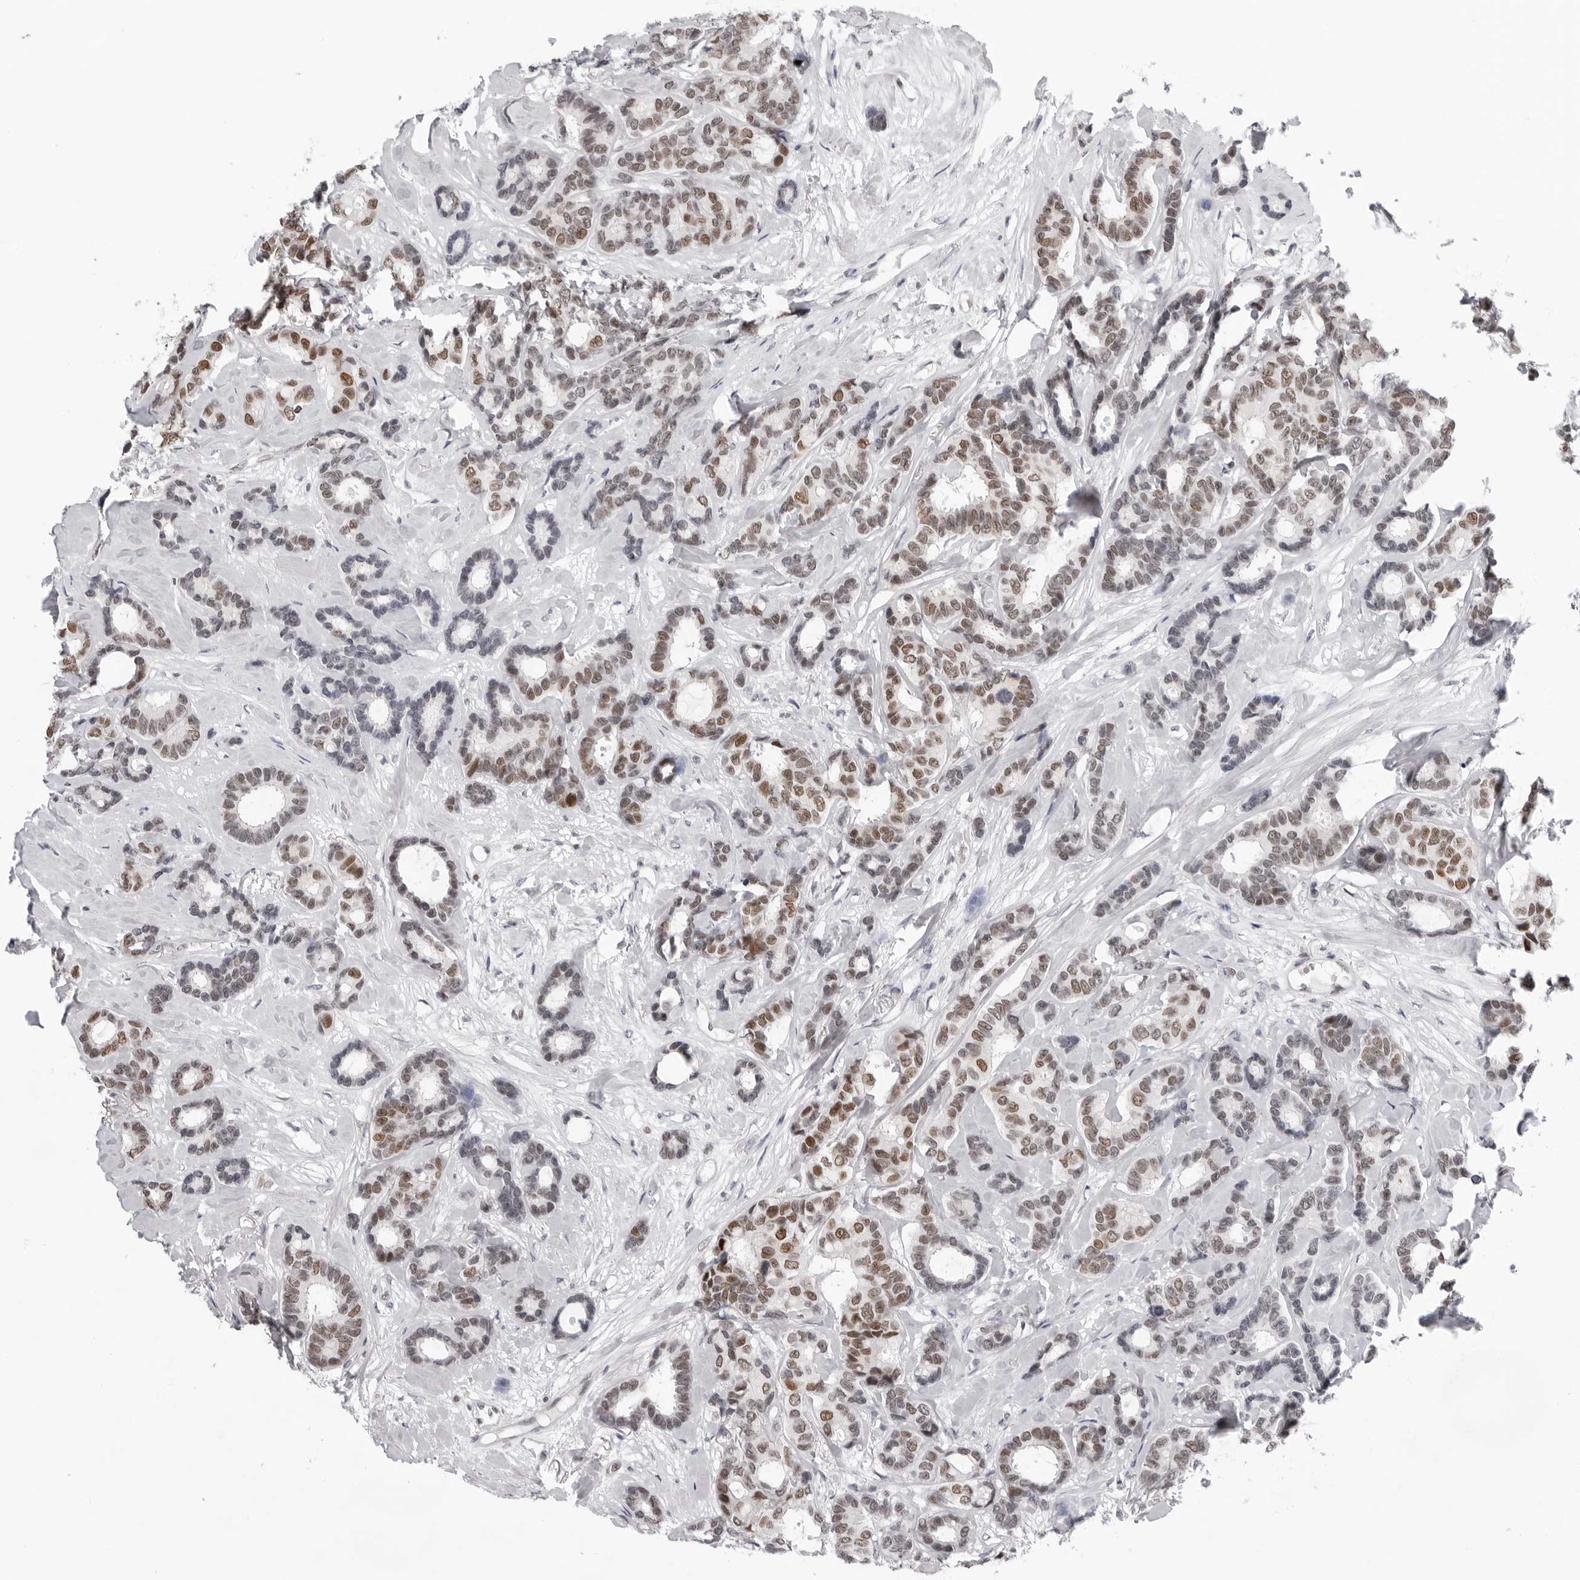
{"staining": {"intensity": "moderate", "quantity": ">75%", "location": "nuclear"}, "tissue": "breast cancer", "cell_type": "Tumor cells", "image_type": "cancer", "snomed": [{"axis": "morphology", "description": "Duct carcinoma"}, {"axis": "topography", "description": "Breast"}], "caption": "Tumor cells demonstrate moderate nuclear positivity in approximately >75% of cells in breast cancer.", "gene": "USP1", "patient": {"sex": "female", "age": 87}}